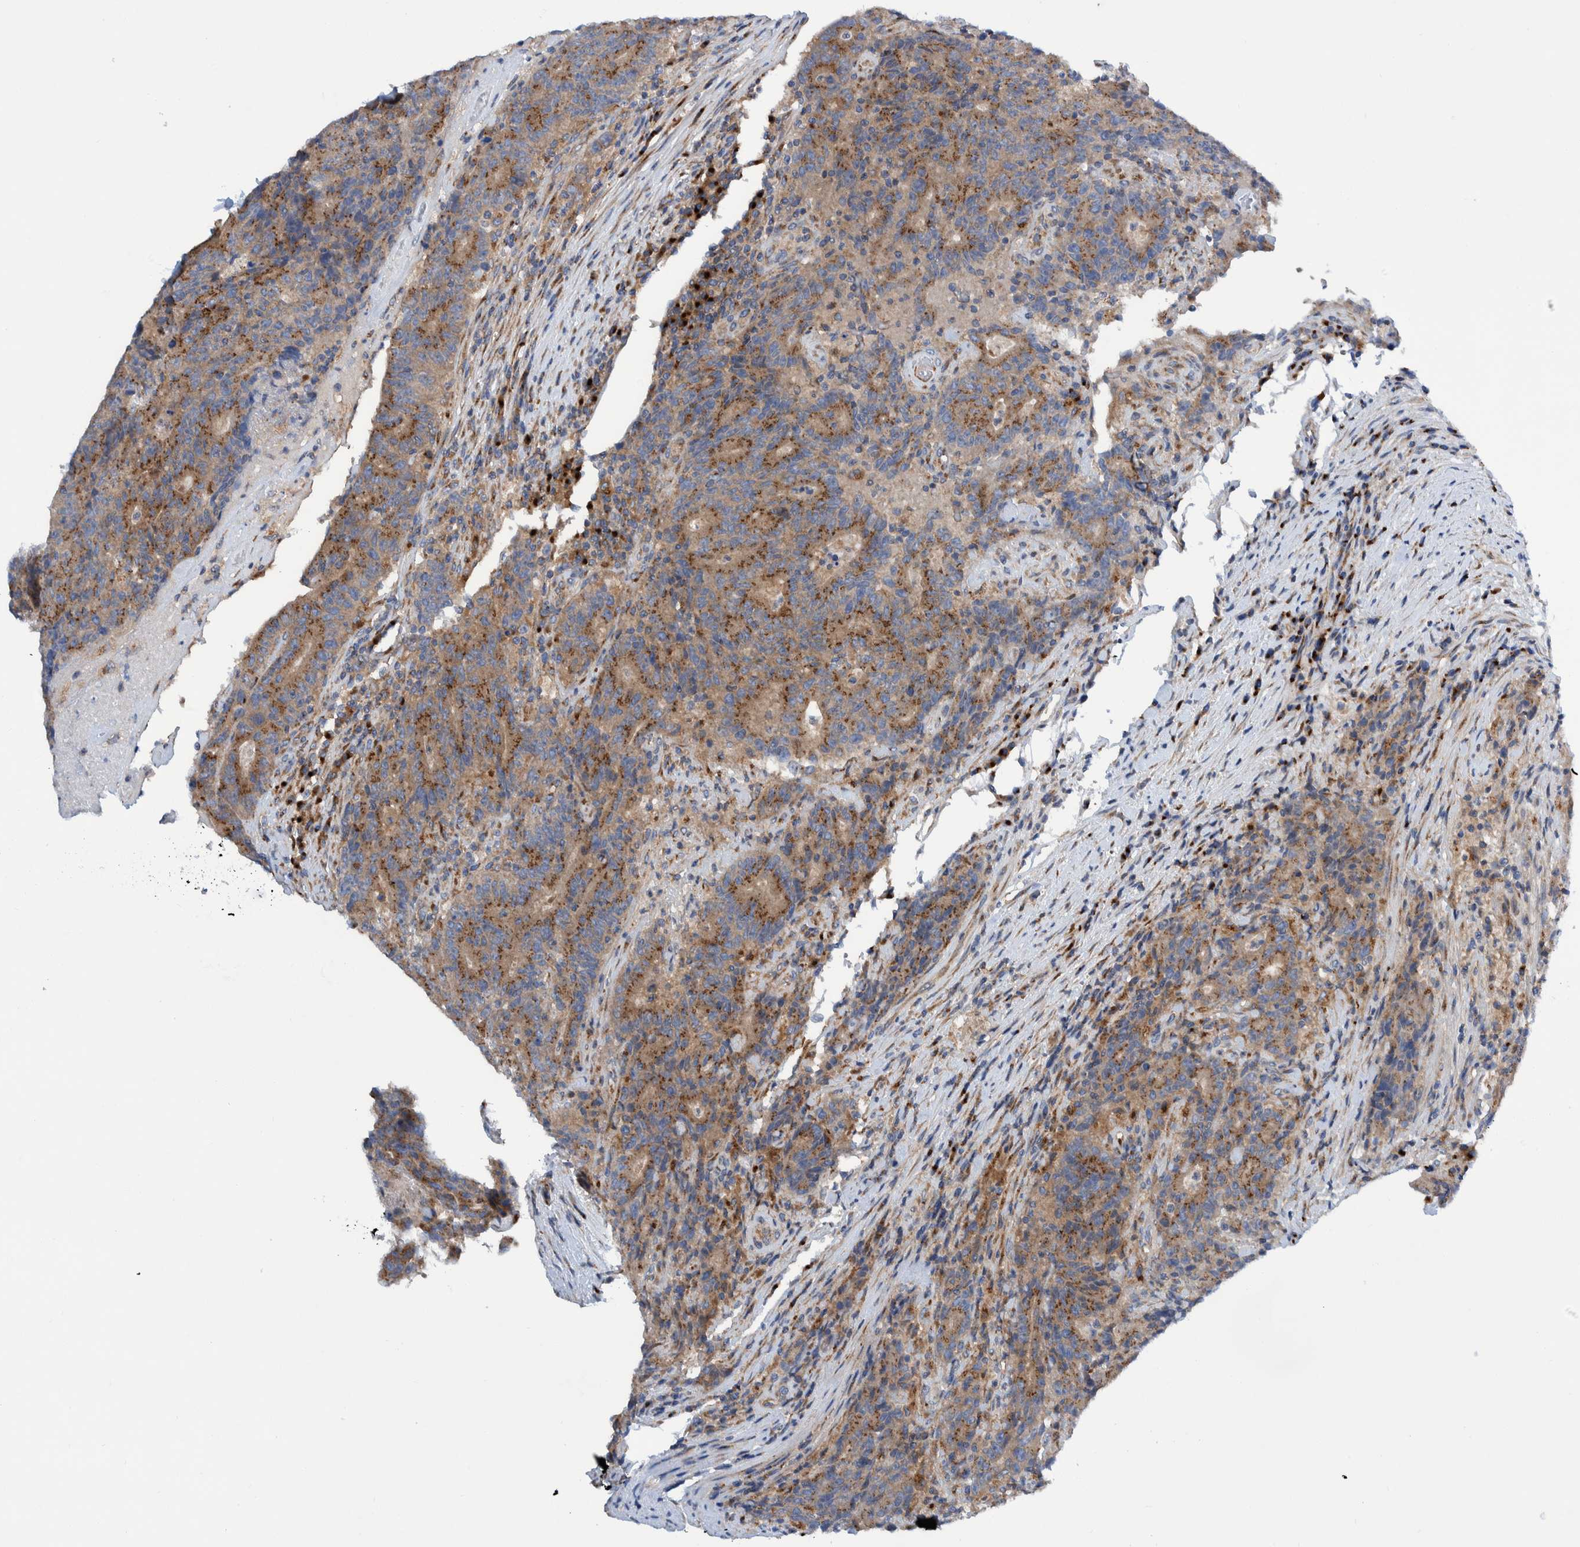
{"staining": {"intensity": "moderate", "quantity": ">75%", "location": "cytoplasmic/membranous"}, "tissue": "colorectal cancer", "cell_type": "Tumor cells", "image_type": "cancer", "snomed": [{"axis": "morphology", "description": "Normal tissue, NOS"}, {"axis": "morphology", "description": "Adenocarcinoma, NOS"}, {"axis": "topography", "description": "Colon"}], "caption": "Moderate cytoplasmic/membranous positivity is identified in approximately >75% of tumor cells in adenocarcinoma (colorectal). (DAB IHC with brightfield microscopy, high magnification).", "gene": "TRIM58", "patient": {"sex": "female", "age": 75}}